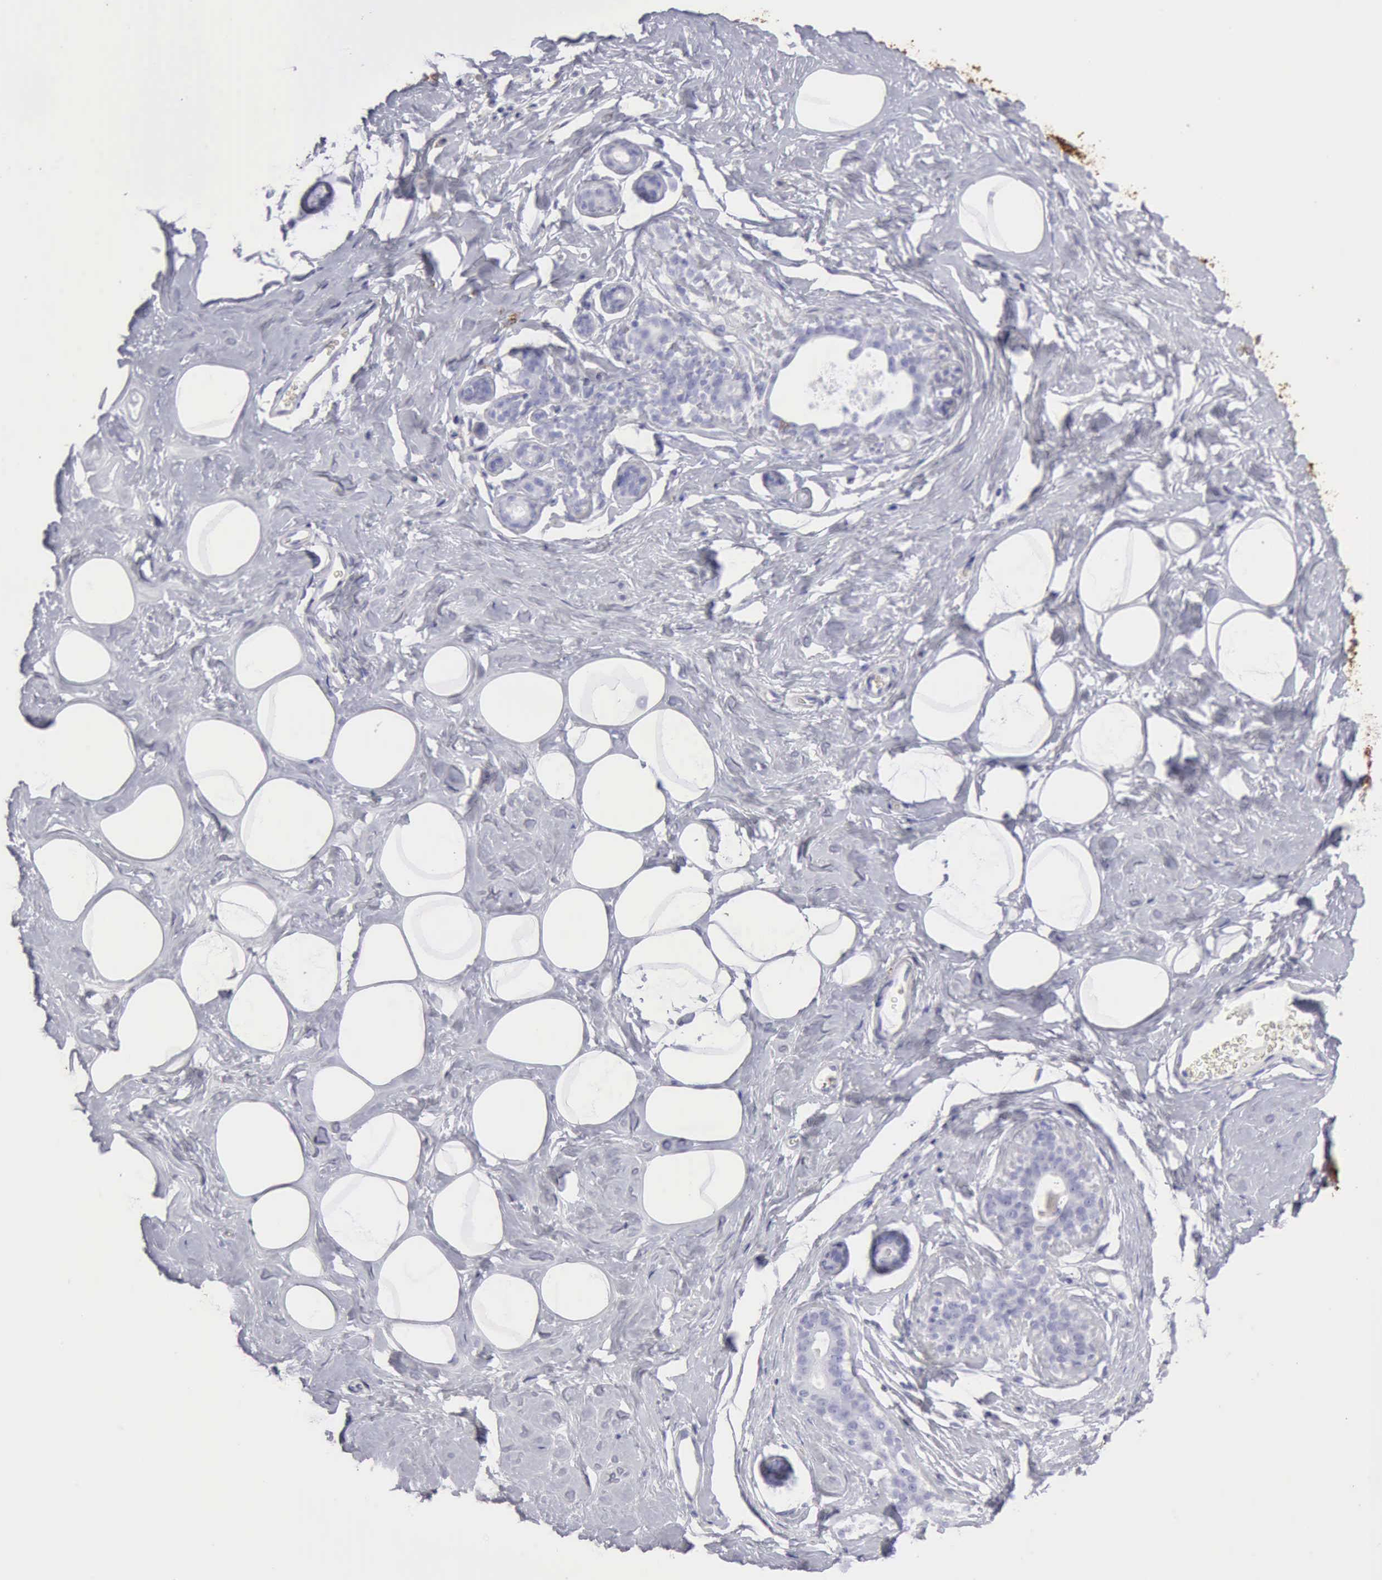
{"staining": {"intensity": "negative", "quantity": "none", "location": "none"}, "tissue": "breast", "cell_type": "Adipocytes", "image_type": "normal", "snomed": [{"axis": "morphology", "description": "Normal tissue, NOS"}, {"axis": "morphology", "description": "Fibrosis, NOS"}, {"axis": "topography", "description": "Breast"}], "caption": "This is an immunohistochemistry histopathology image of normal breast. There is no expression in adipocytes.", "gene": "NCAM1", "patient": {"sex": "female", "age": 39}}